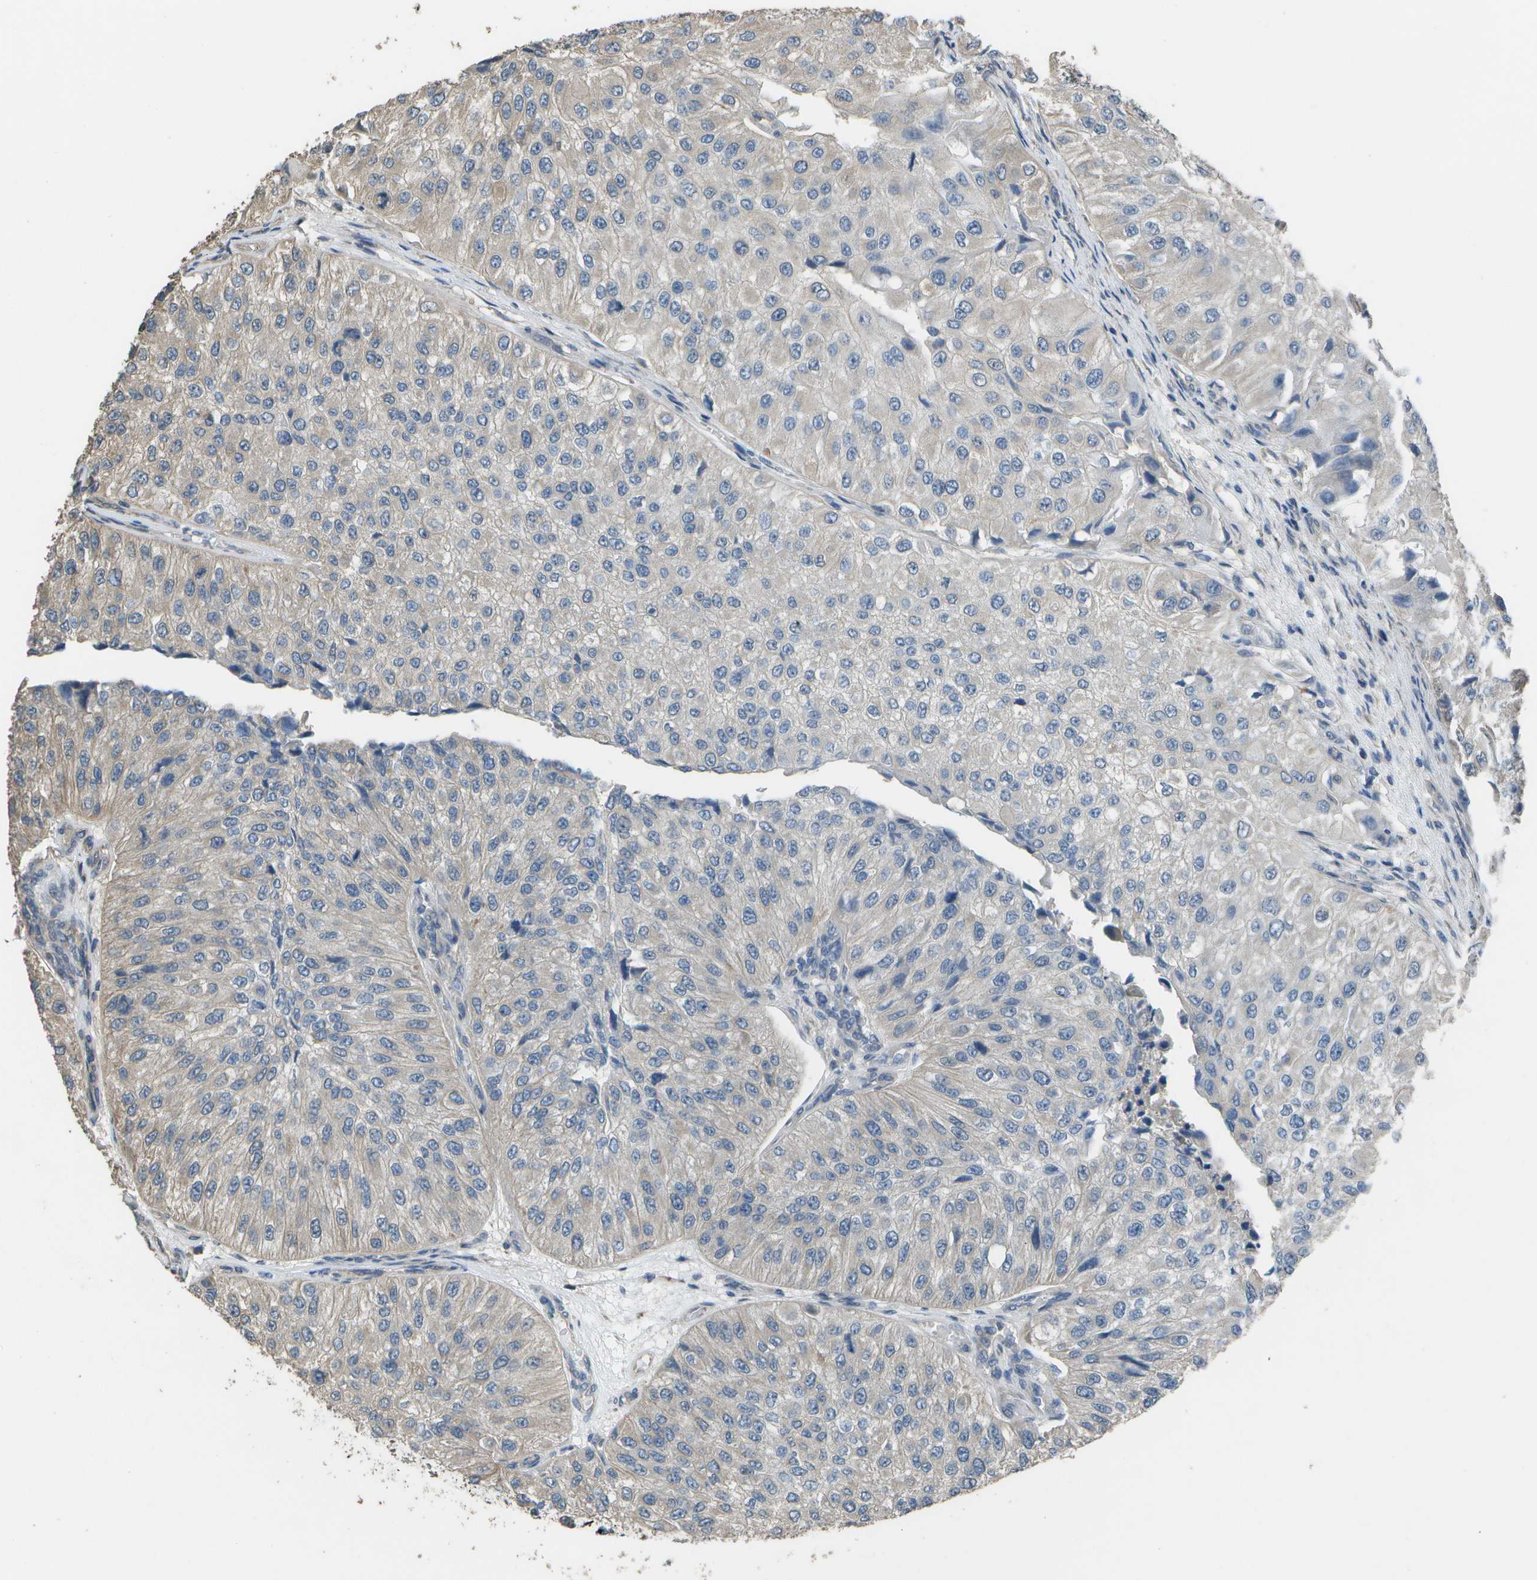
{"staining": {"intensity": "weak", "quantity": "<25%", "location": "cytoplasmic/membranous"}, "tissue": "urothelial cancer", "cell_type": "Tumor cells", "image_type": "cancer", "snomed": [{"axis": "morphology", "description": "Urothelial carcinoma, High grade"}, {"axis": "topography", "description": "Kidney"}, {"axis": "topography", "description": "Urinary bladder"}], "caption": "The image demonstrates no significant staining in tumor cells of urothelial cancer. Brightfield microscopy of immunohistochemistry stained with DAB (3,3'-diaminobenzidine) (brown) and hematoxylin (blue), captured at high magnification.", "gene": "CLNS1A", "patient": {"sex": "male", "age": 77}}